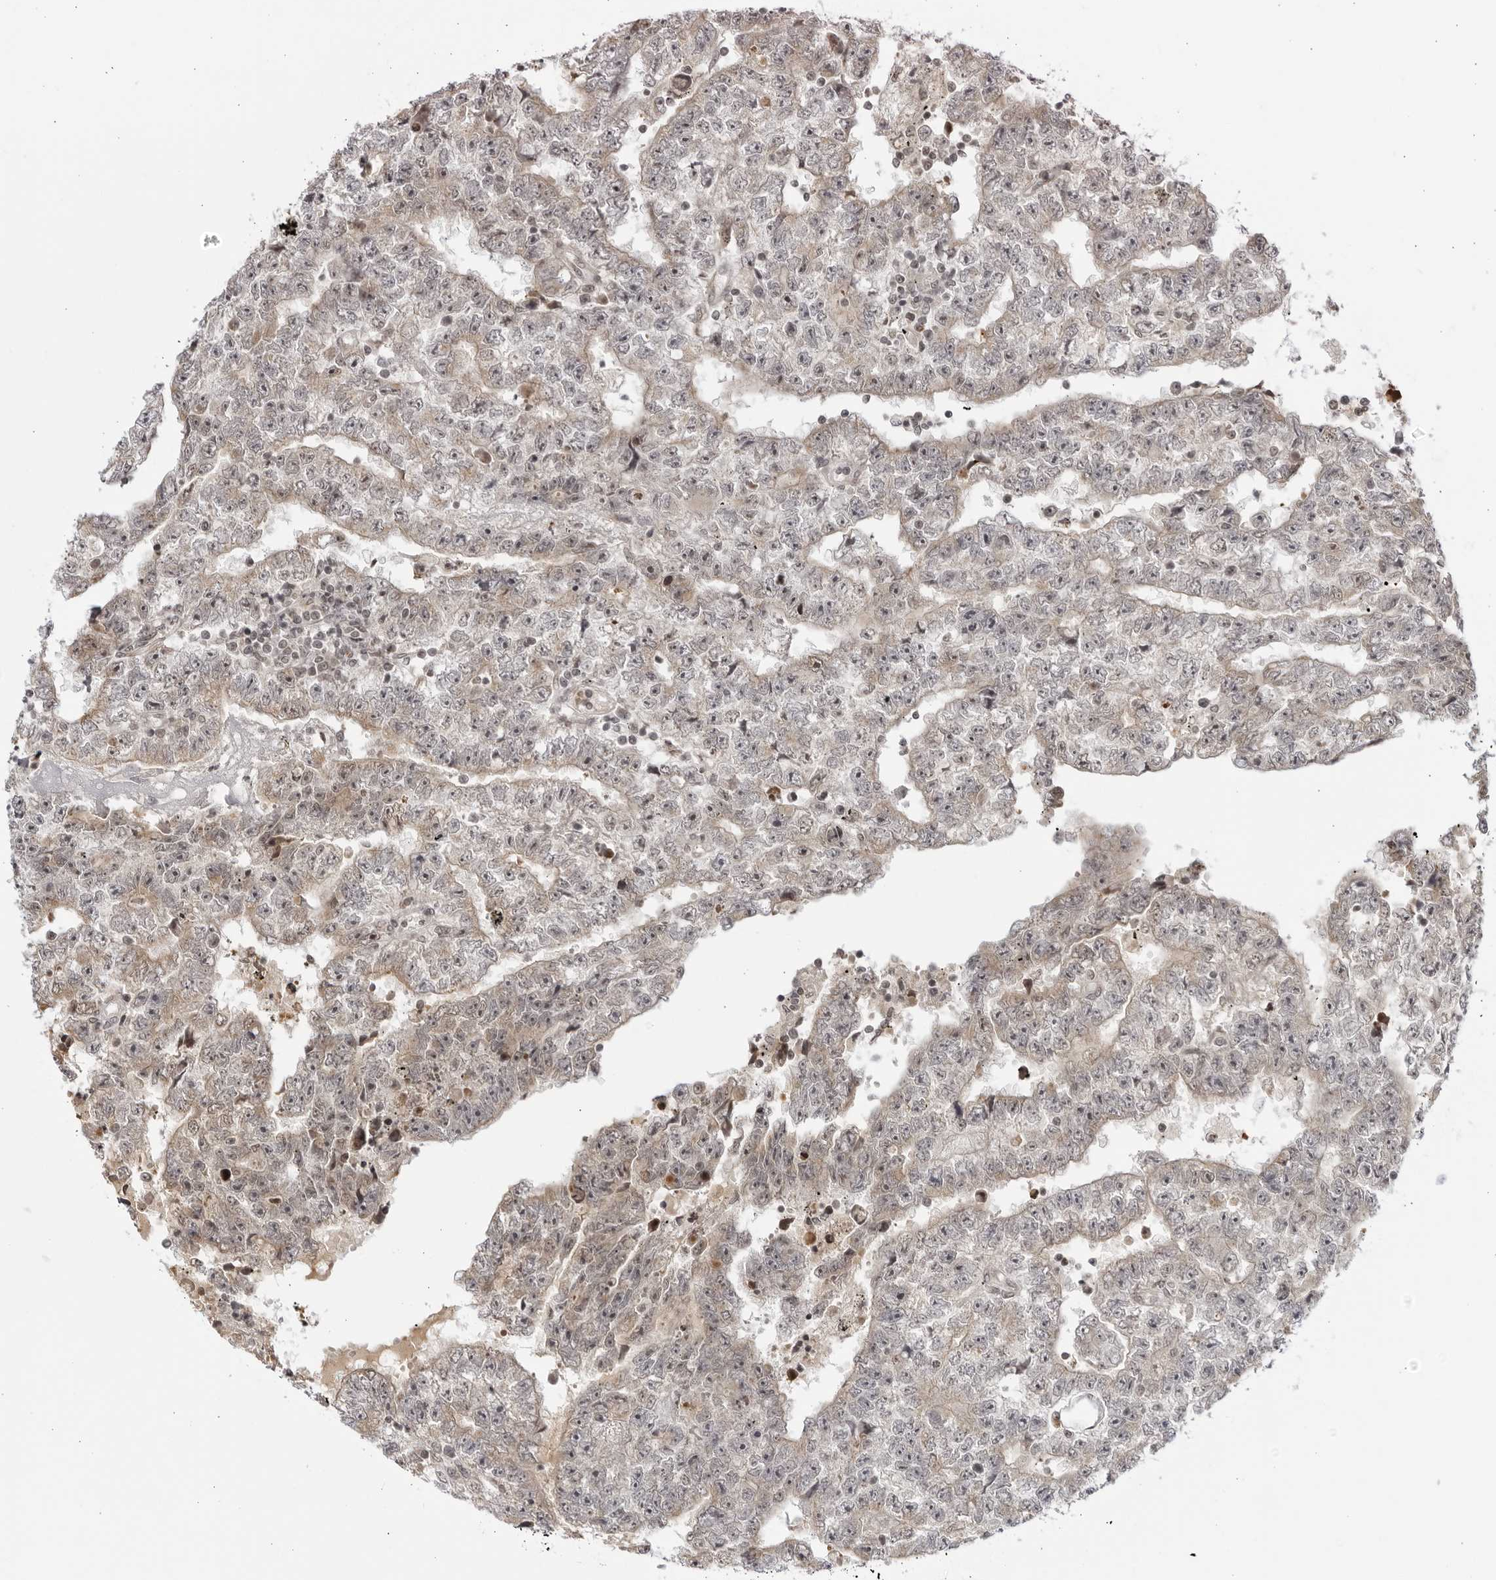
{"staining": {"intensity": "negative", "quantity": "none", "location": "none"}, "tissue": "testis cancer", "cell_type": "Tumor cells", "image_type": "cancer", "snomed": [{"axis": "morphology", "description": "Carcinoma, Embryonal, NOS"}, {"axis": "topography", "description": "Testis"}], "caption": "IHC of testis cancer (embryonal carcinoma) exhibits no expression in tumor cells.", "gene": "RASGEF1C", "patient": {"sex": "male", "age": 25}}